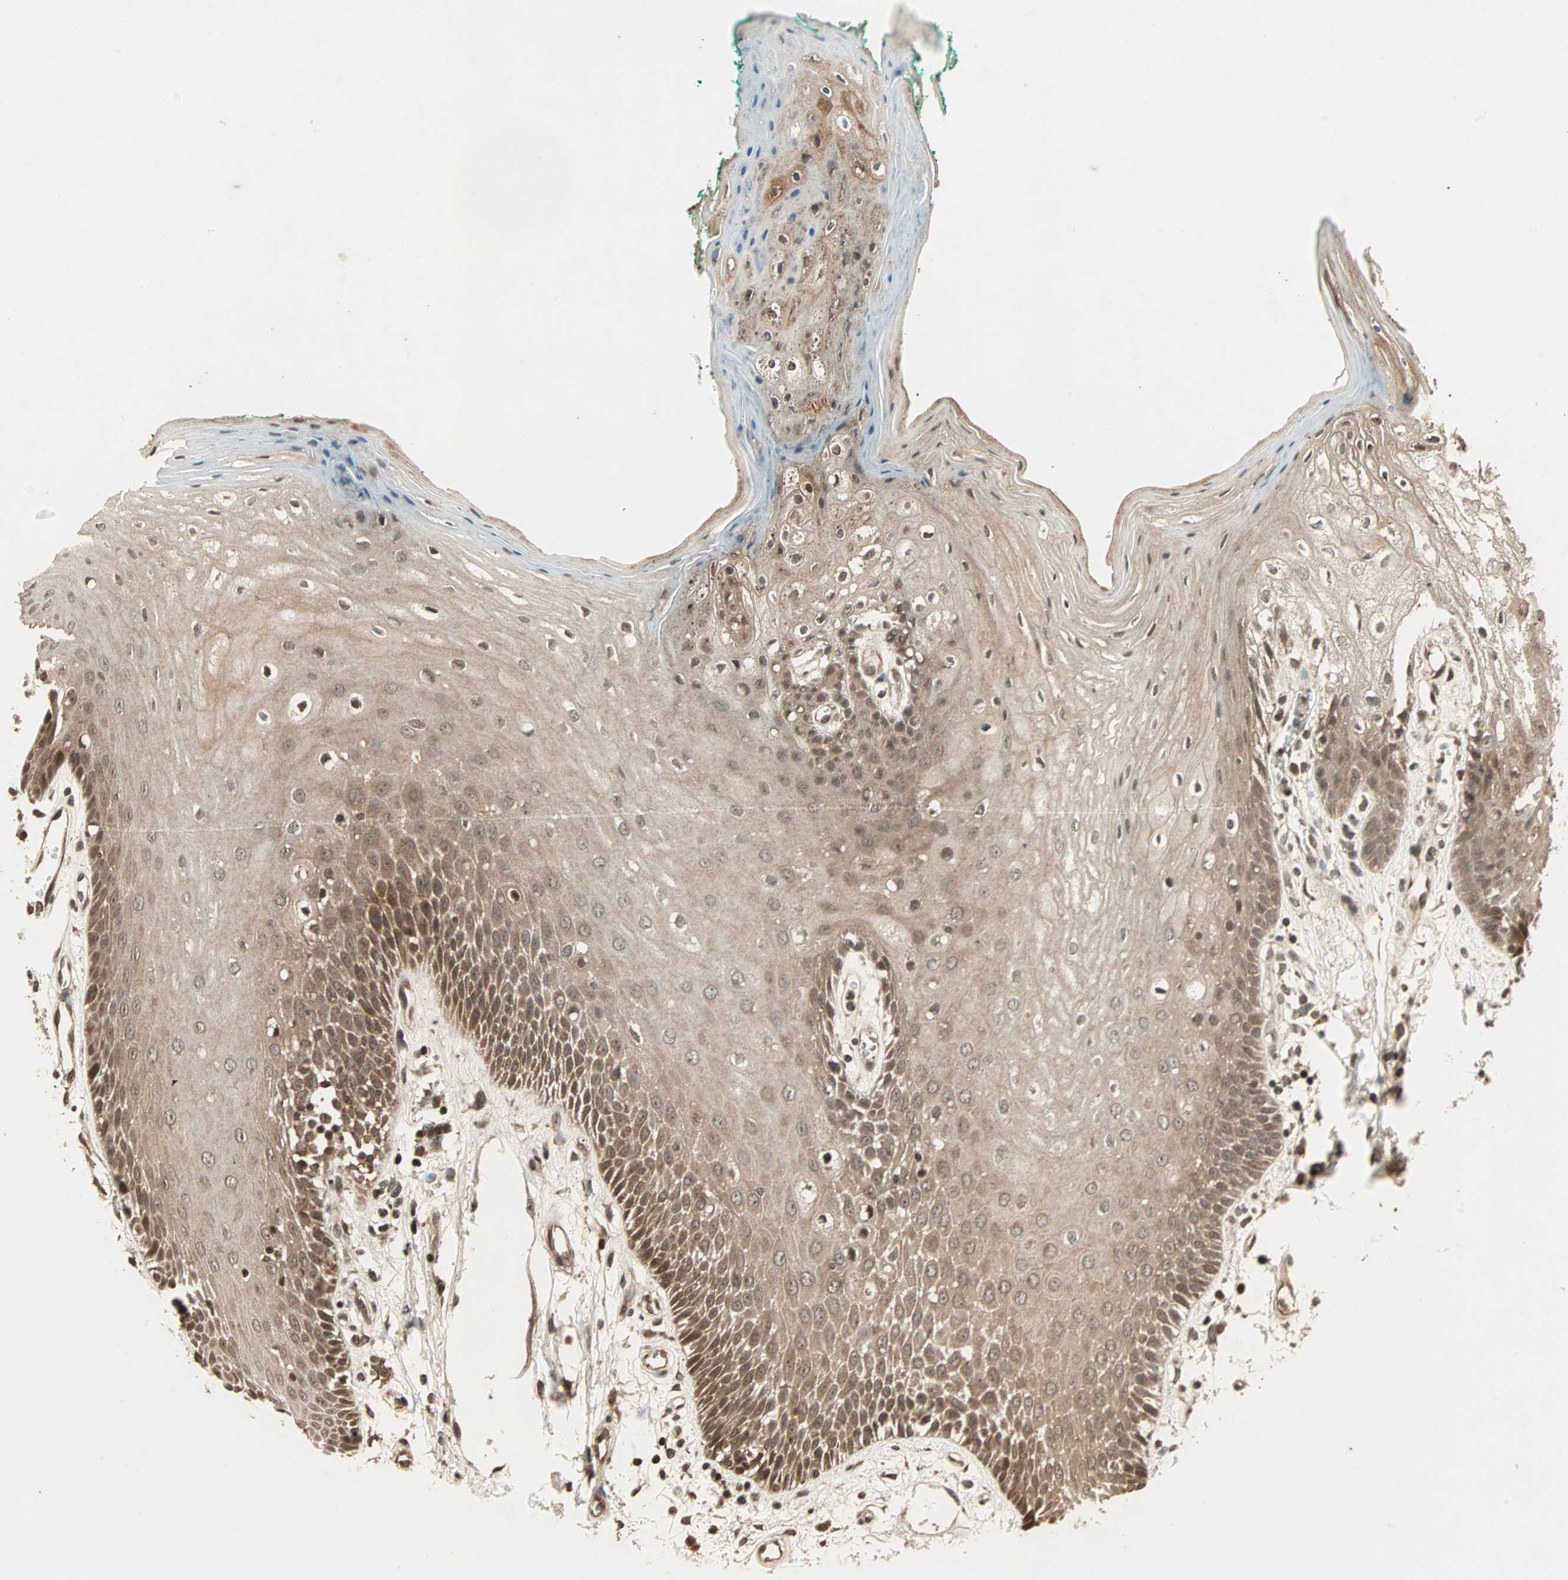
{"staining": {"intensity": "strong", "quantity": ">75%", "location": "cytoplasmic/membranous,nuclear"}, "tissue": "oral mucosa", "cell_type": "Squamous epithelial cells", "image_type": "normal", "snomed": [{"axis": "morphology", "description": "Normal tissue, NOS"}, {"axis": "morphology", "description": "Squamous cell carcinoma, NOS"}, {"axis": "topography", "description": "Skeletal muscle"}, {"axis": "topography", "description": "Oral tissue"}, {"axis": "topography", "description": "Head-Neck"}], "caption": "Unremarkable oral mucosa was stained to show a protein in brown. There is high levels of strong cytoplasmic/membranous,nuclear positivity in about >75% of squamous epithelial cells. (Stains: DAB (3,3'-diaminobenzidine) in brown, nuclei in blue, Microscopy: brightfield microscopy at high magnification).", "gene": "RFFL", "patient": {"sex": "female", "age": 84}}